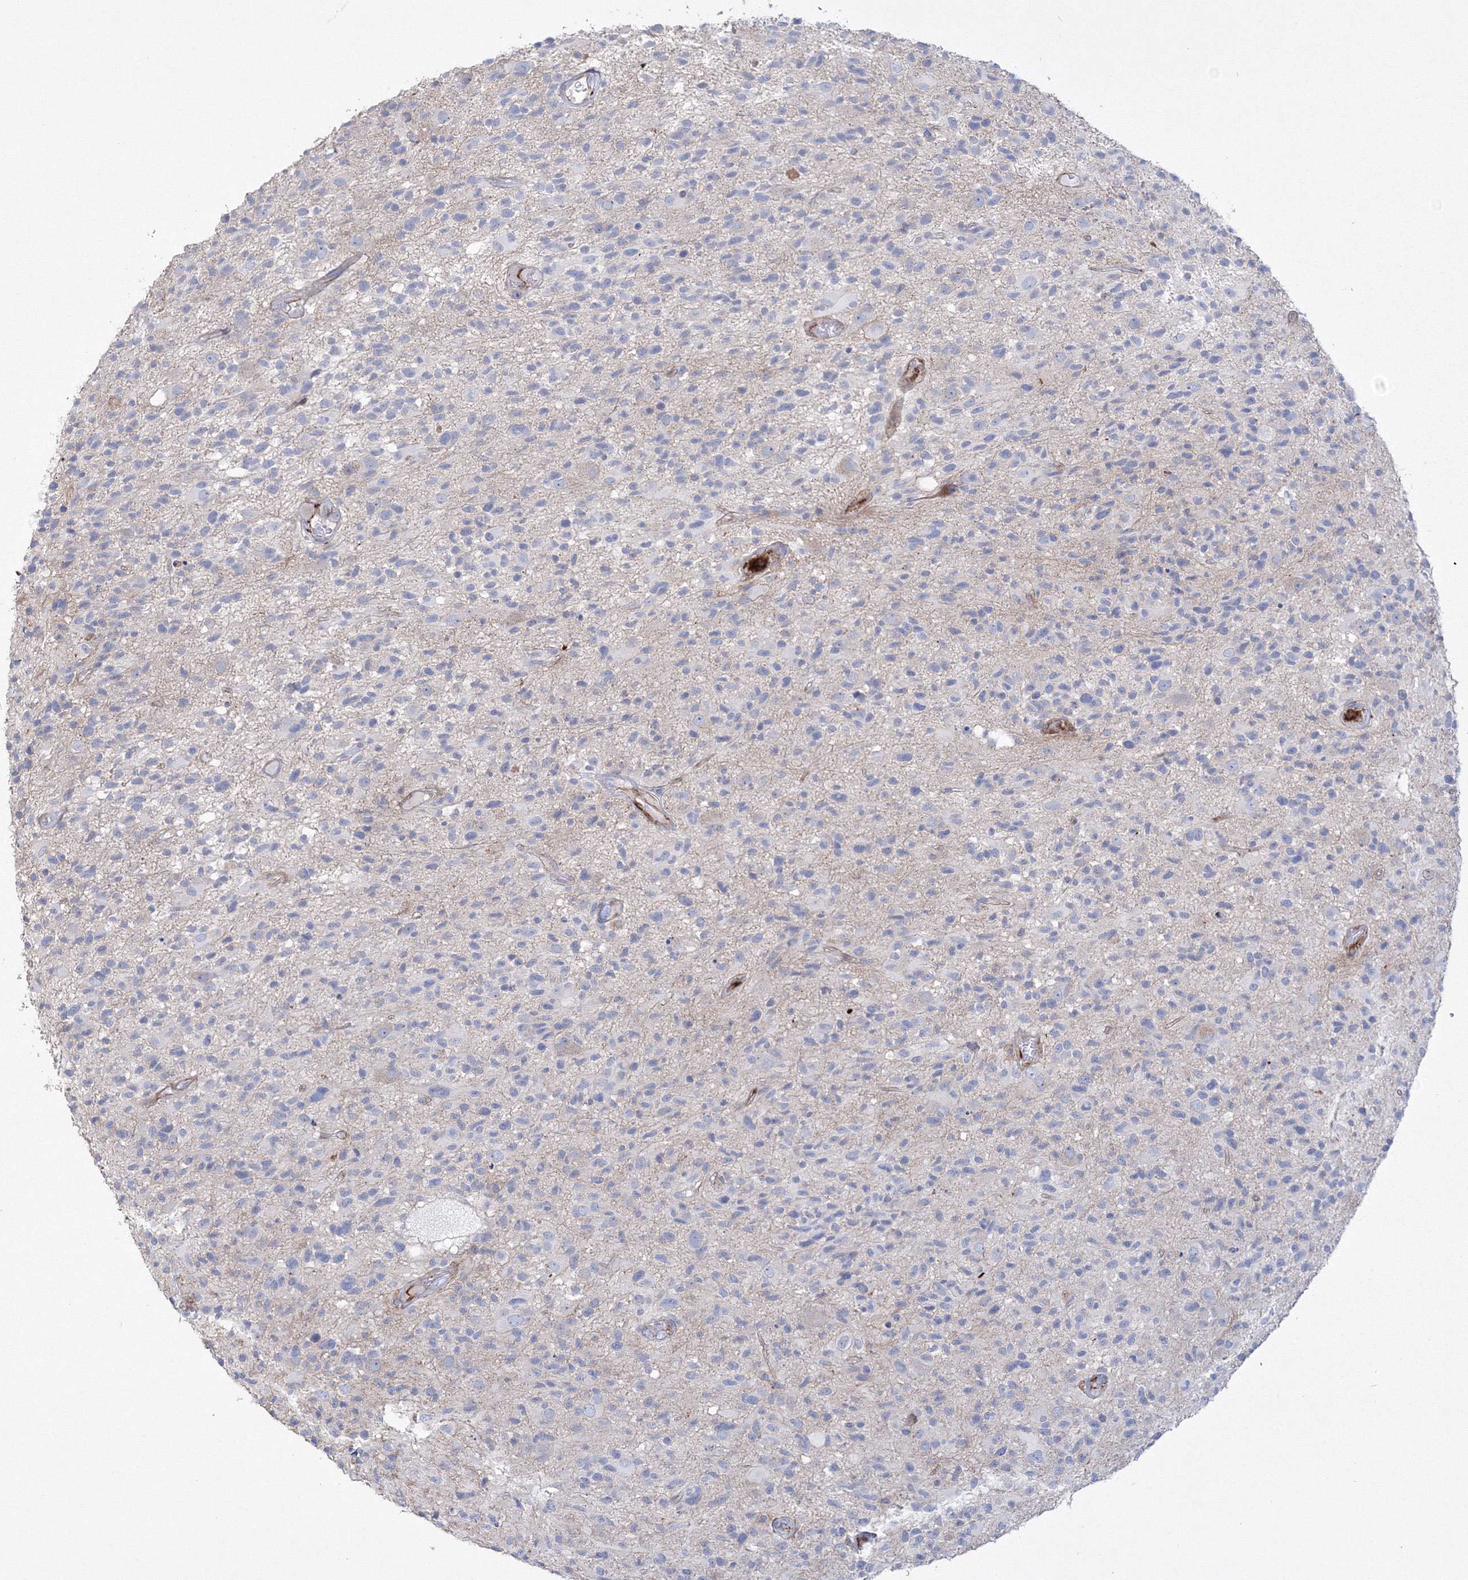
{"staining": {"intensity": "negative", "quantity": "none", "location": "none"}, "tissue": "glioma", "cell_type": "Tumor cells", "image_type": "cancer", "snomed": [{"axis": "morphology", "description": "Glioma, malignant, High grade"}, {"axis": "morphology", "description": "Glioblastoma, NOS"}, {"axis": "topography", "description": "Brain"}], "caption": "This is a histopathology image of IHC staining of glioma, which shows no expression in tumor cells.", "gene": "GPR82", "patient": {"sex": "male", "age": 60}}